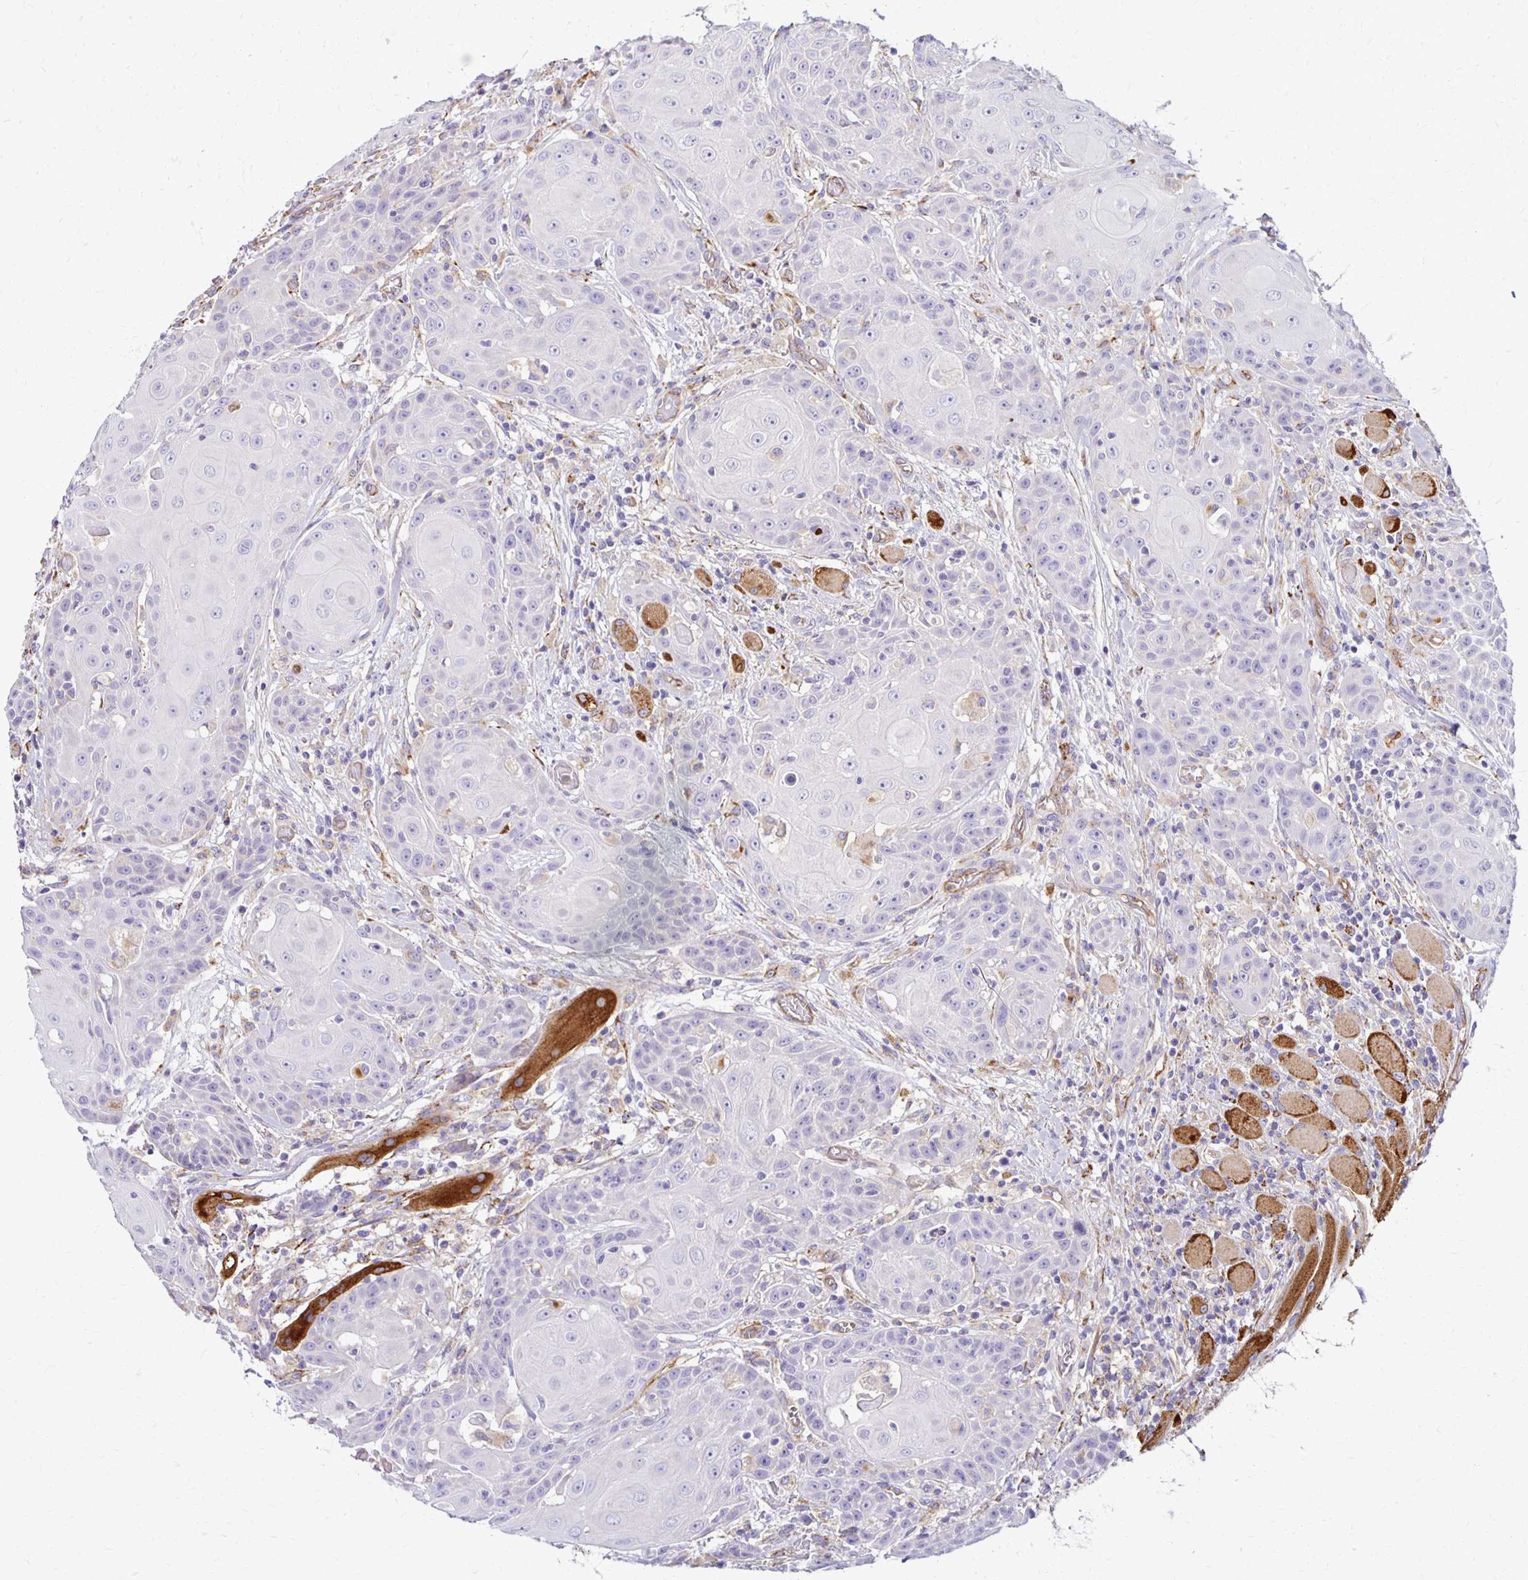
{"staining": {"intensity": "negative", "quantity": "none", "location": "none"}, "tissue": "head and neck cancer", "cell_type": "Tumor cells", "image_type": "cancer", "snomed": [{"axis": "morphology", "description": "Normal tissue, NOS"}, {"axis": "morphology", "description": "Squamous cell carcinoma, NOS"}, {"axis": "topography", "description": "Oral tissue"}, {"axis": "topography", "description": "Head-Neck"}], "caption": "Tumor cells show no significant protein staining in squamous cell carcinoma (head and neck).", "gene": "TTYH1", "patient": {"sex": "female", "age": 55}}